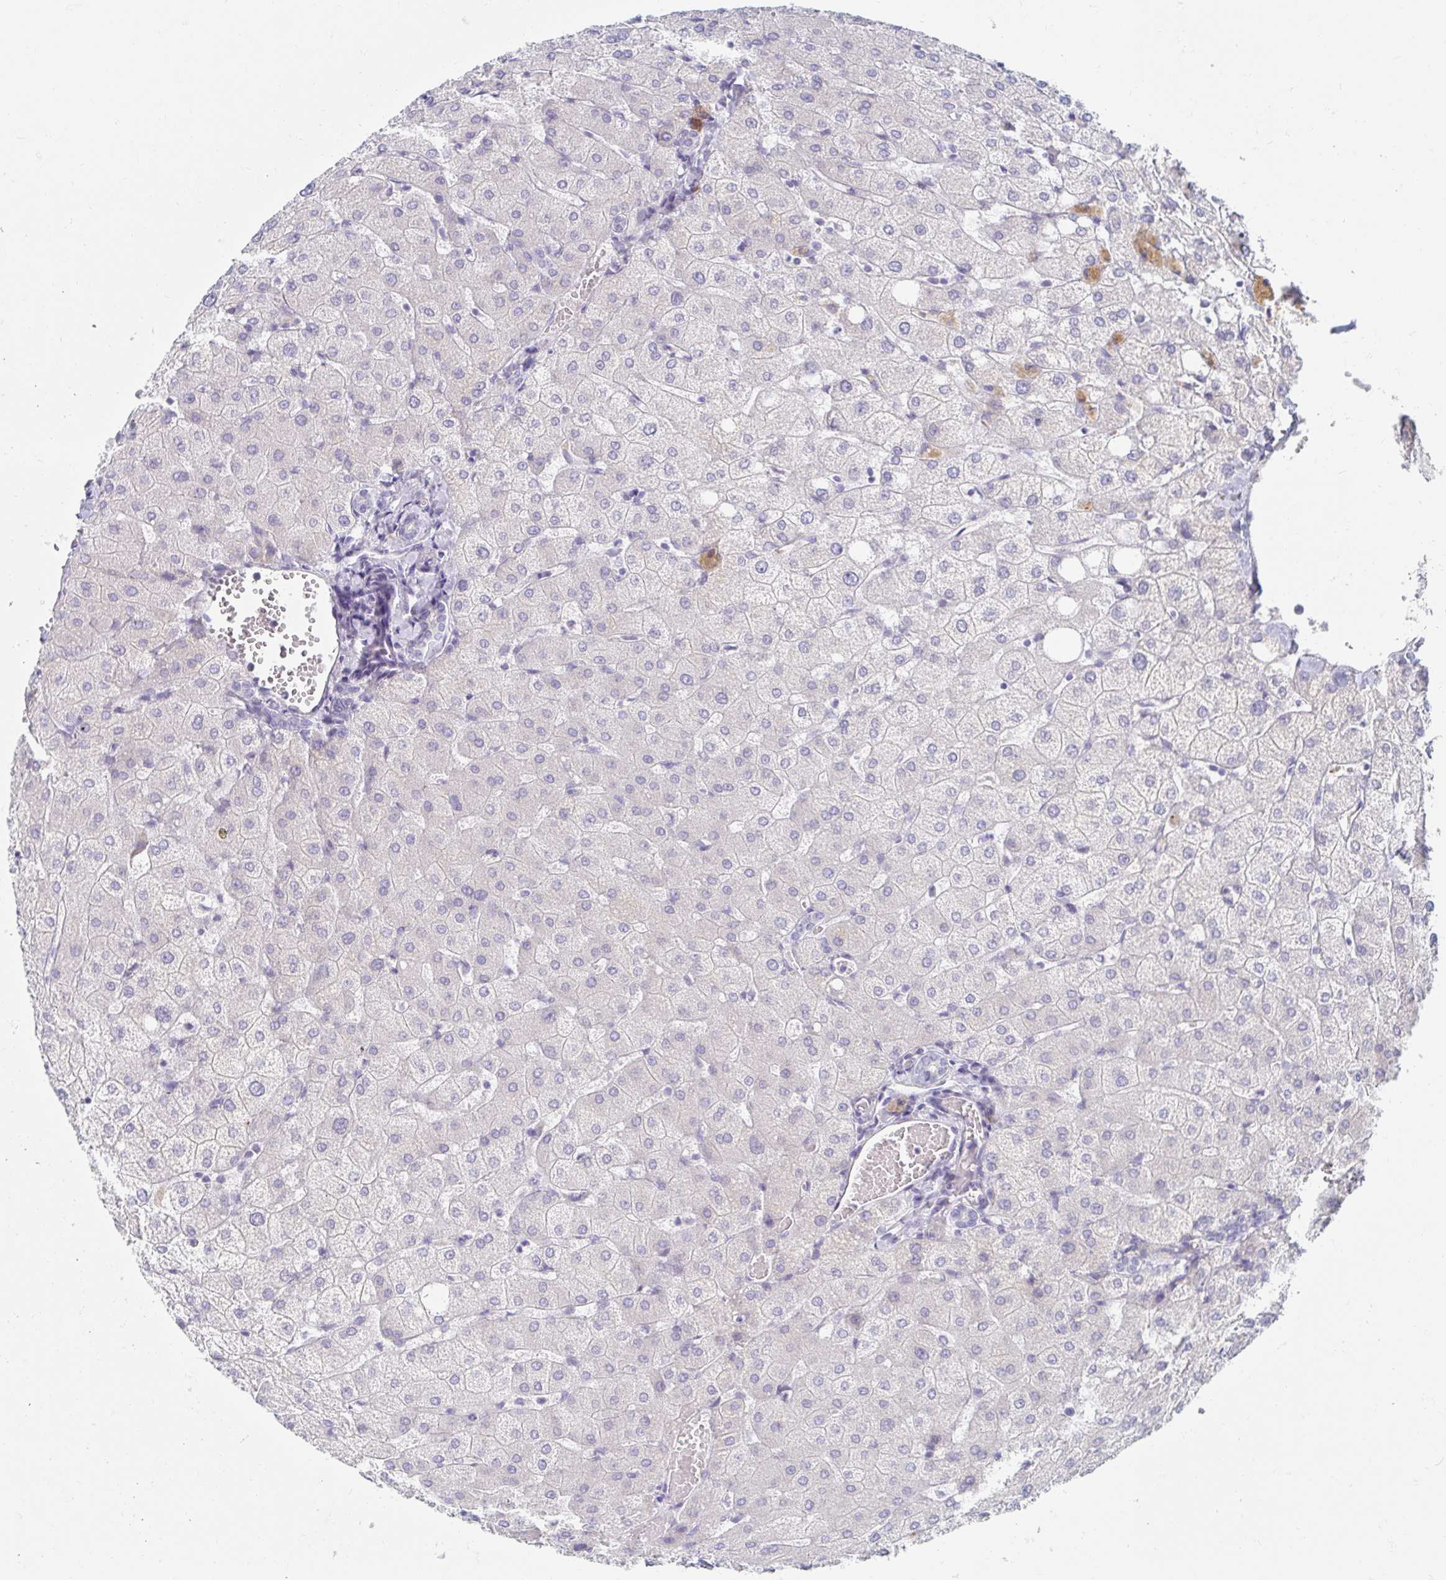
{"staining": {"intensity": "negative", "quantity": "none", "location": "none"}, "tissue": "liver", "cell_type": "Cholangiocytes", "image_type": "normal", "snomed": [{"axis": "morphology", "description": "Normal tissue, NOS"}, {"axis": "topography", "description": "Liver"}], "caption": "IHC micrograph of unremarkable liver: liver stained with DAB (3,3'-diaminobenzidine) shows no significant protein staining in cholangiocytes.", "gene": "MYLK2", "patient": {"sex": "female", "age": 54}}